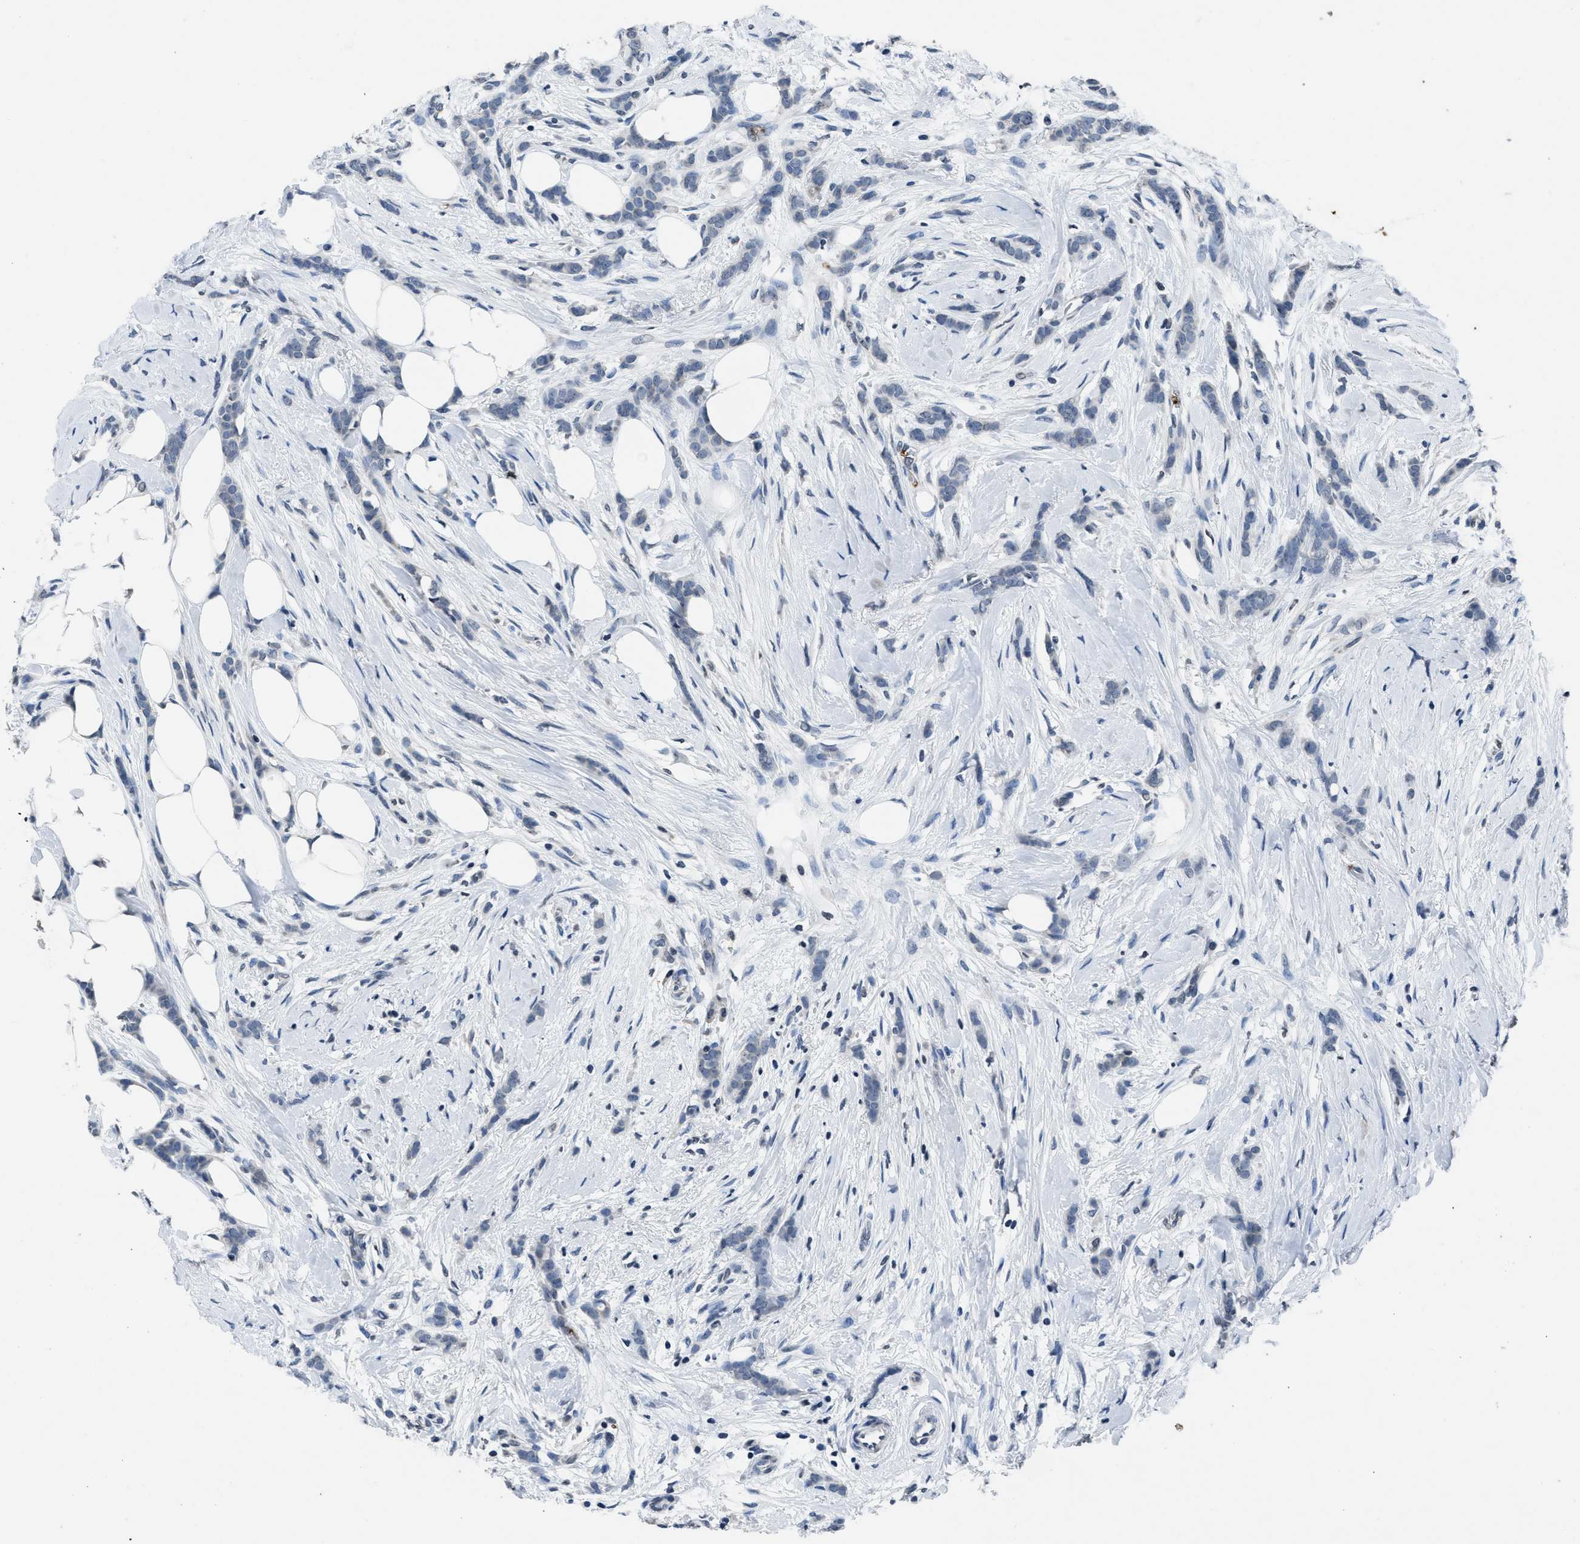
{"staining": {"intensity": "negative", "quantity": "none", "location": "none"}, "tissue": "breast cancer", "cell_type": "Tumor cells", "image_type": "cancer", "snomed": [{"axis": "morphology", "description": "Lobular carcinoma, in situ"}, {"axis": "morphology", "description": "Lobular carcinoma"}, {"axis": "topography", "description": "Breast"}], "caption": "There is no significant staining in tumor cells of breast lobular carcinoma.", "gene": "ITGA2B", "patient": {"sex": "female", "age": 41}}